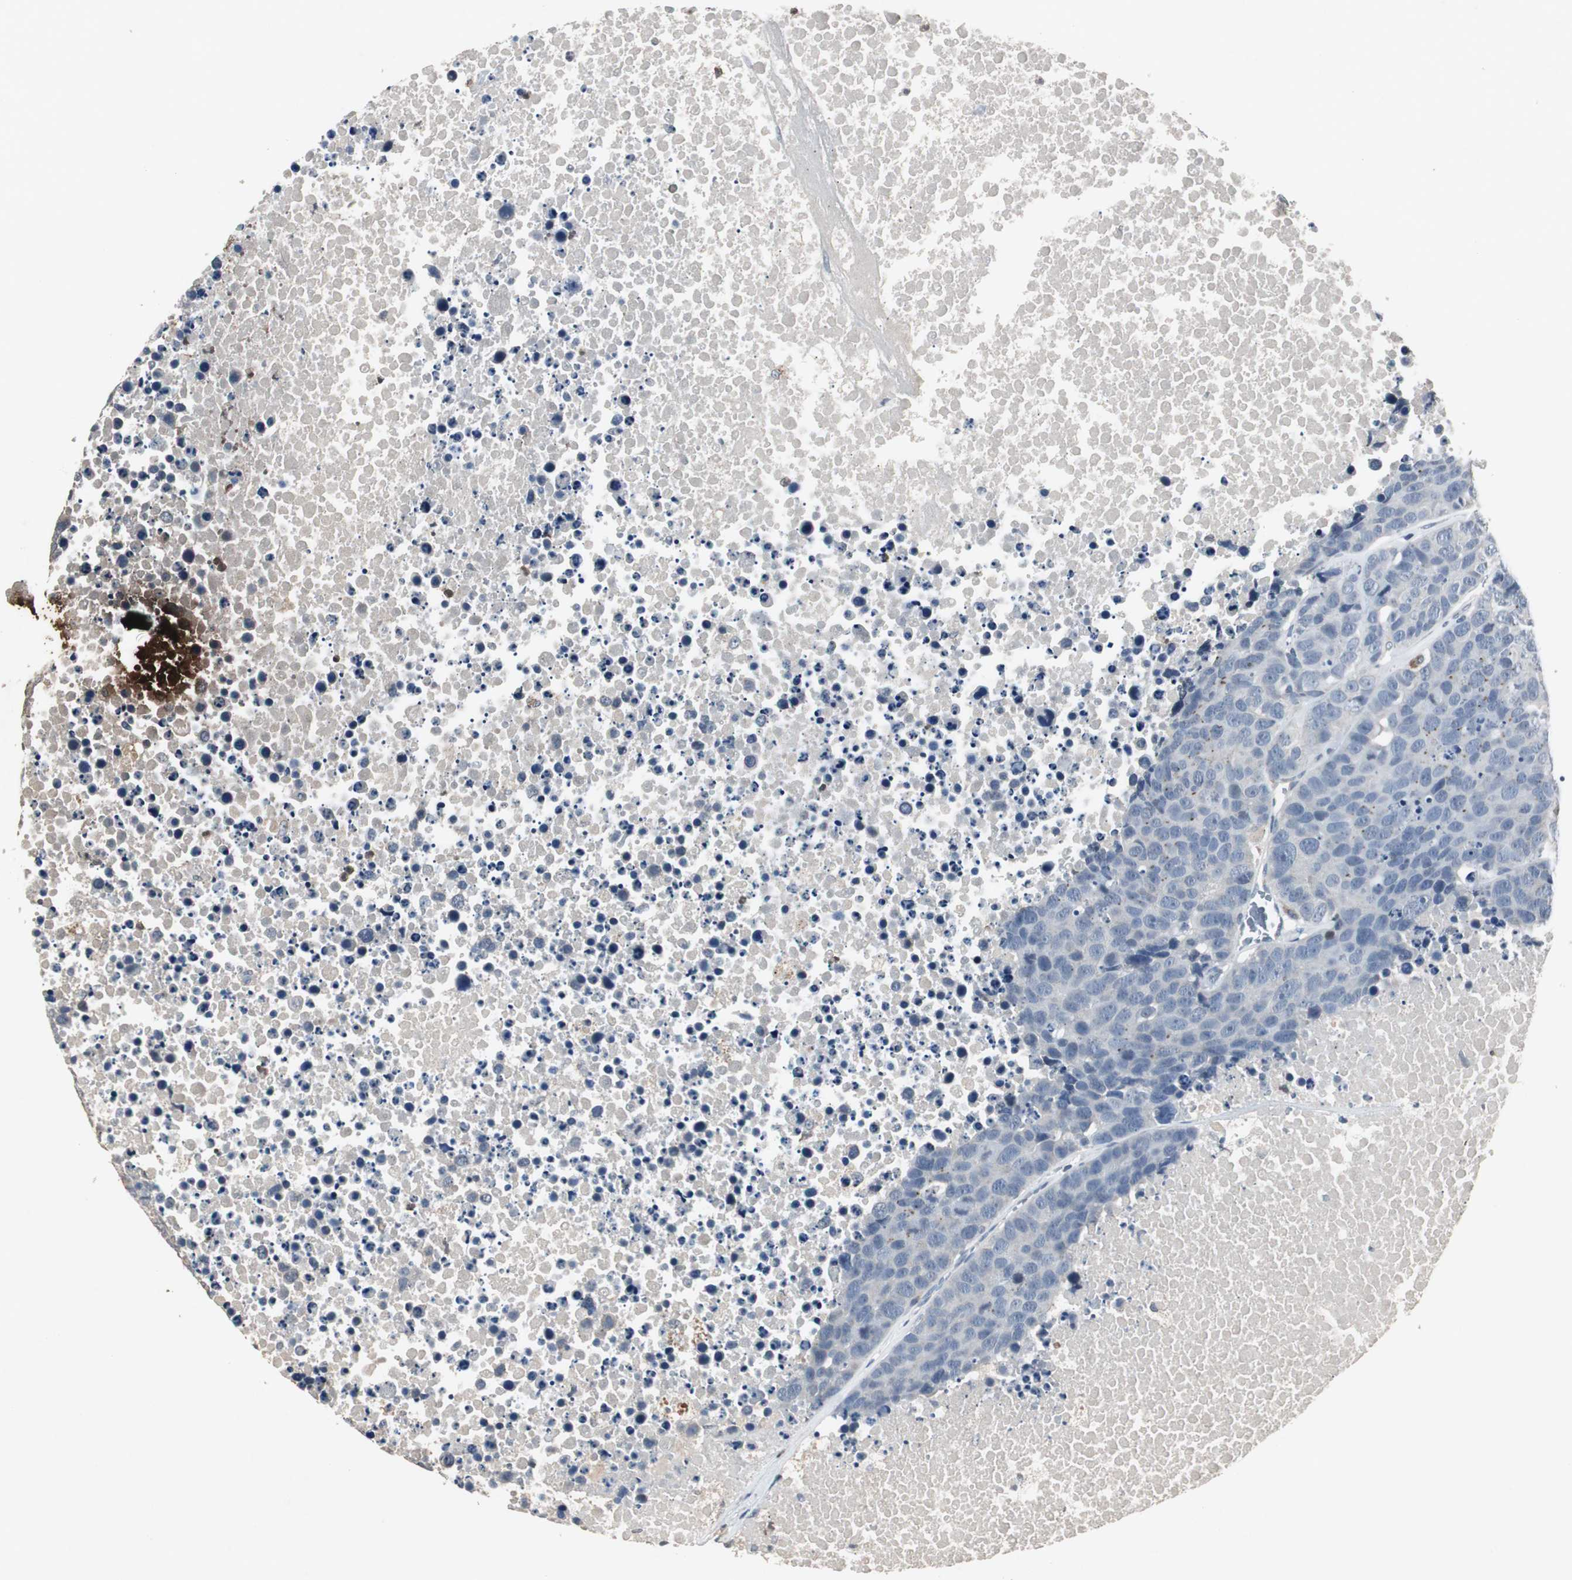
{"staining": {"intensity": "negative", "quantity": "none", "location": "none"}, "tissue": "carcinoid", "cell_type": "Tumor cells", "image_type": "cancer", "snomed": [{"axis": "morphology", "description": "Carcinoid, malignant, NOS"}, {"axis": "topography", "description": "Lung"}], "caption": "Human carcinoid stained for a protein using immunohistochemistry (IHC) demonstrates no staining in tumor cells.", "gene": "ADNP2", "patient": {"sex": "male", "age": 60}}